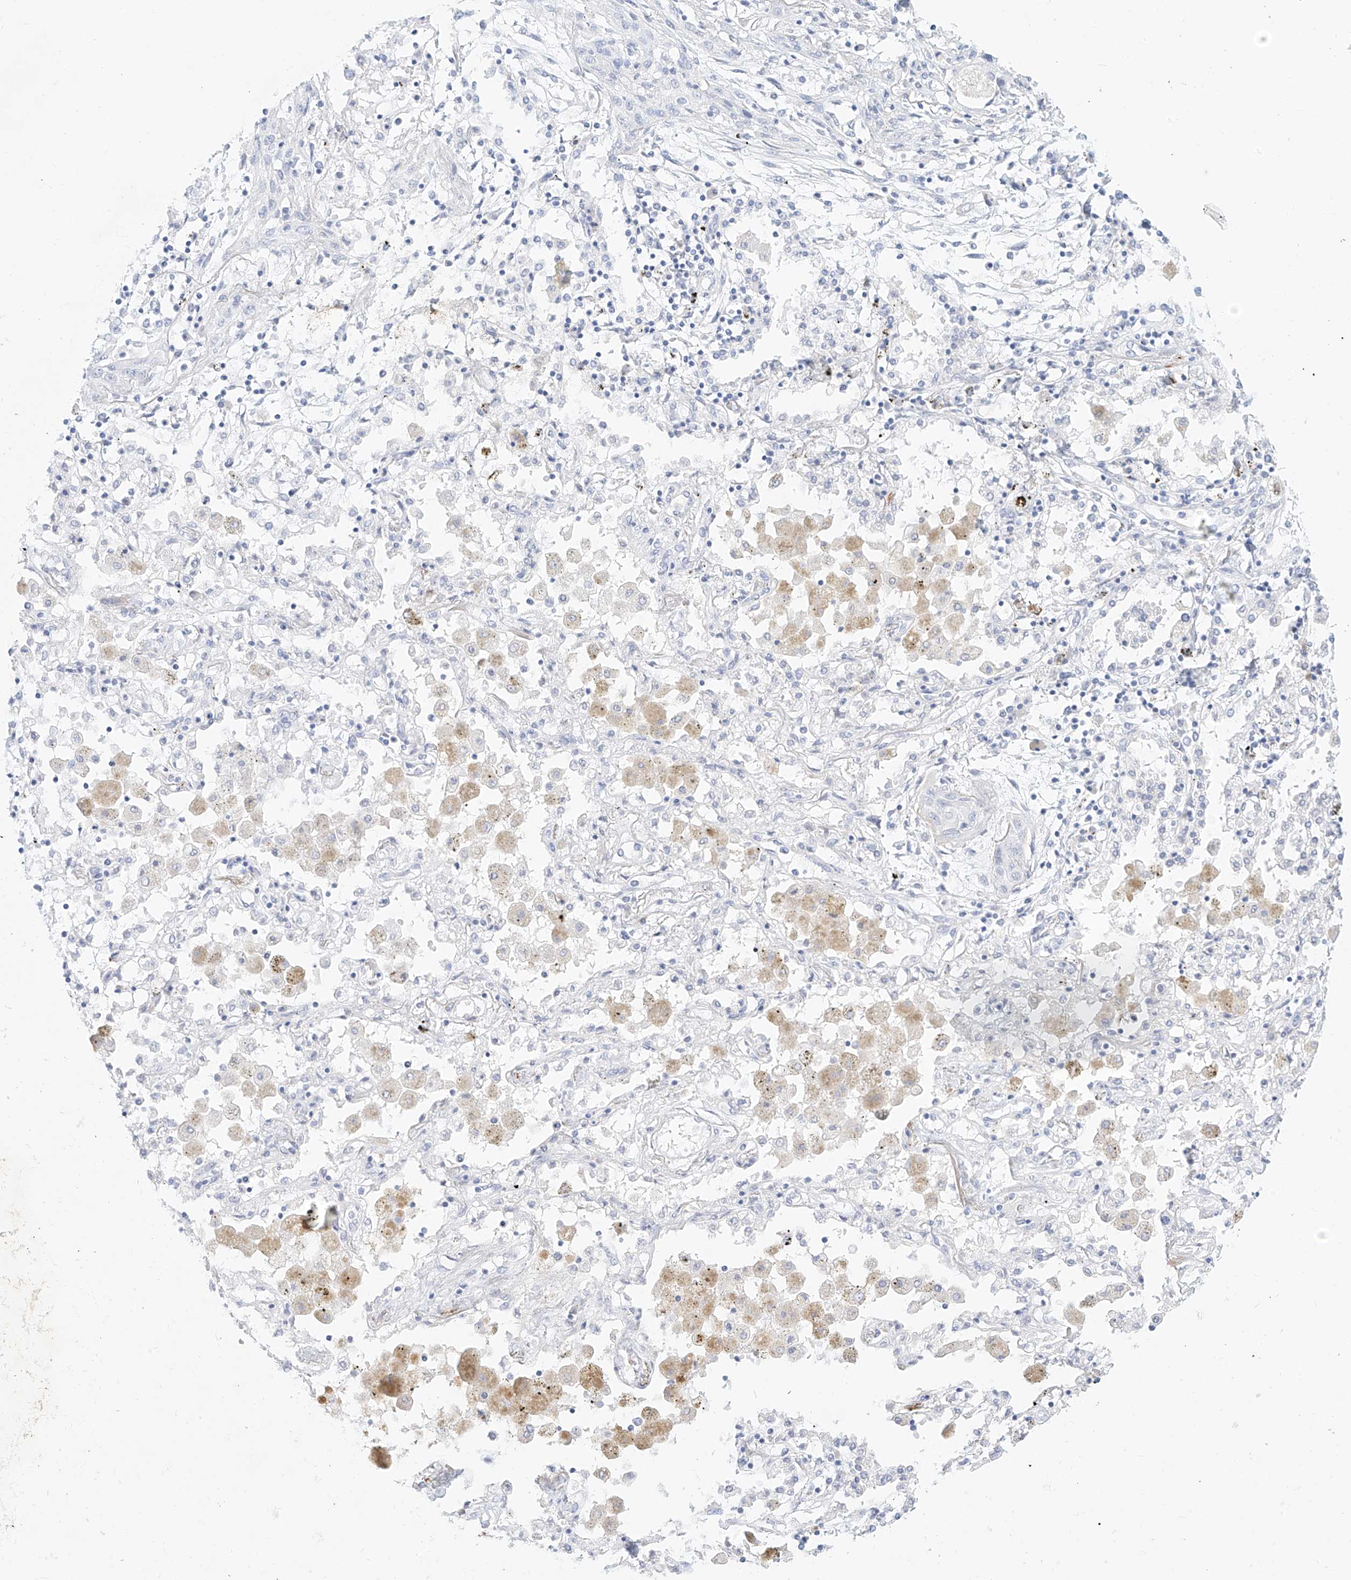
{"staining": {"intensity": "negative", "quantity": "none", "location": "none"}, "tissue": "lung cancer", "cell_type": "Tumor cells", "image_type": "cancer", "snomed": [{"axis": "morphology", "description": "Squamous cell carcinoma, NOS"}, {"axis": "topography", "description": "Lung"}], "caption": "A photomicrograph of squamous cell carcinoma (lung) stained for a protein exhibits no brown staining in tumor cells. The staining was performed using DAB to visualize the protein expression in brown, while the nuclei were stained in blue with hematoxylin (Magnification: 20x).", "gene": "ST3GAL5", "patient": {"sex": "female", "age": 47}}